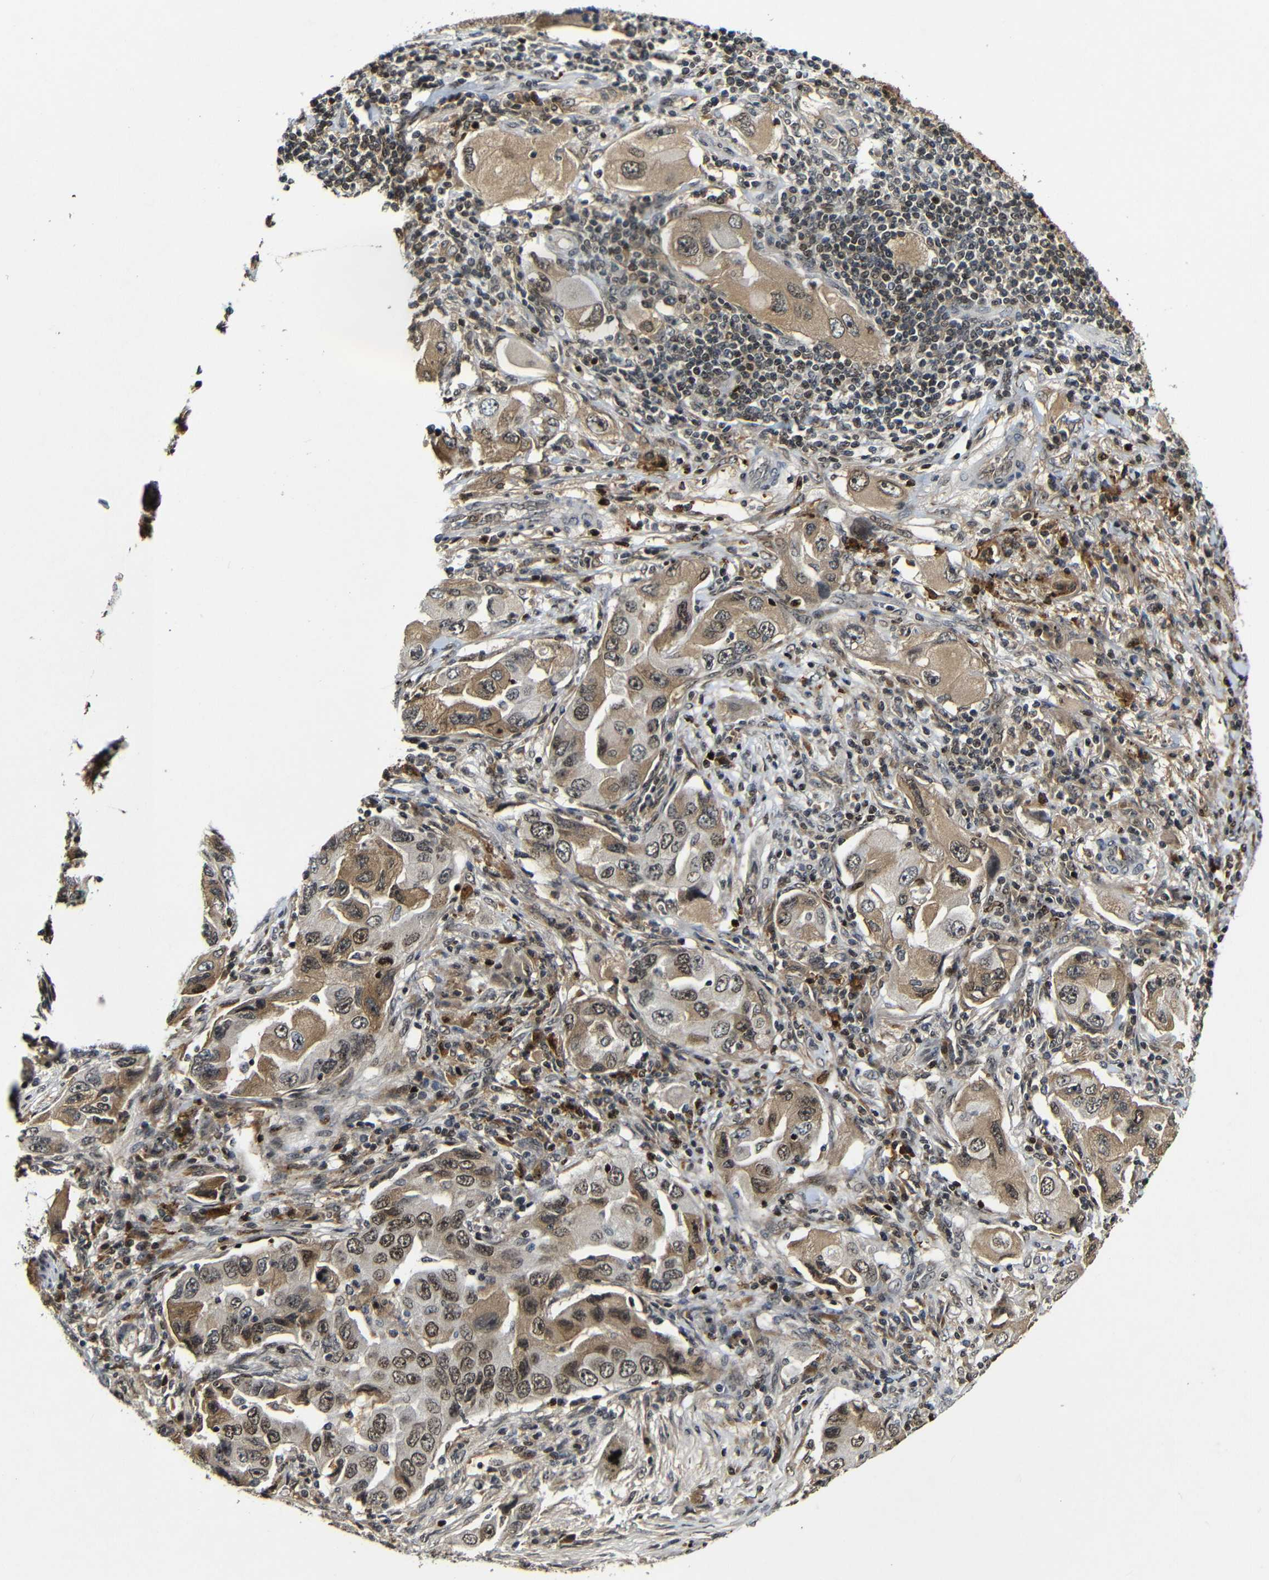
{"staining": {"intensity": "moderate", "quantity": "25%-75%", "location": "cytoplasmic/membranous,nuclear"}, "tissue": "lung cancer", "cell_type": "Tumor cells", "image_type": "cancer", "snomed": [{"axis": "morphology", "description": "Adenocarcinoma, NOS"}, {"axis": "topography", "description": "Lung"}], "caption": "Lung adenocarcinoma stained with immunohistochemistry (IHC) displays moderate cytoplasmic/membranous and nuclear expression in about 25%-75% of tumor cells. Nuclei are stained in blue.", "gene": "MYC", "patient": {"sex": "female", "age": 65}}